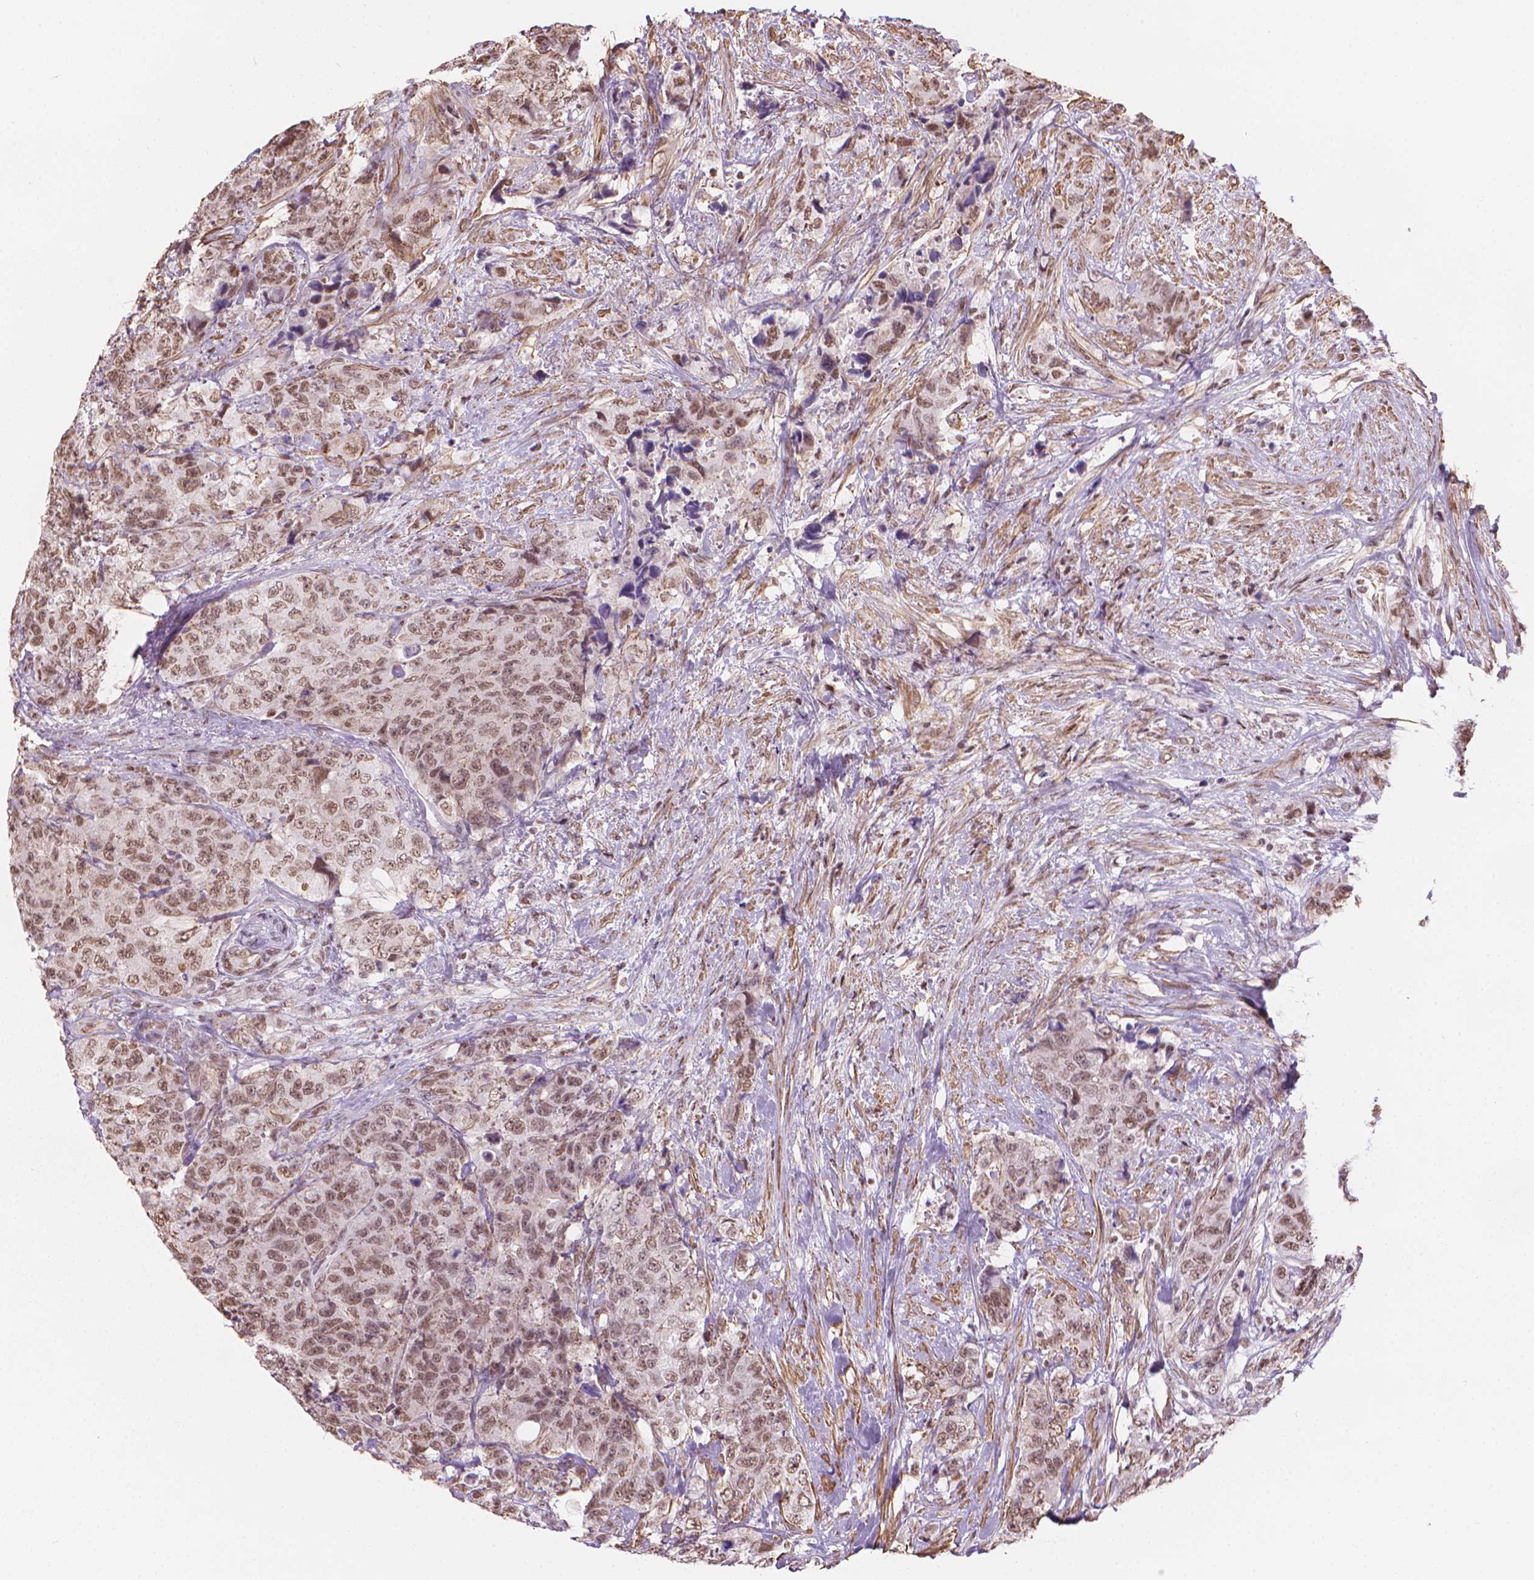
{"staining": {"intensity": "weak", "quantity": ">75%", "location": "nuclear"}, "tissue": "urothelial cancer", "cell_type": "Tumor cells", "image_type": "cancer", "snomed": [{"axis": "morphology", "description": "Urothelial carcinoma, High grade"}, {"axis": "topography", "description": "Urinary bladder"}], "caption": "This photomicrograph exhibits immunohistochemistry staining of urothelial cancer, with low weak nuclear staining in approximately >75% of tumor cells.", "gene": "HOXD4", "patient": {"sex": "female", "age": 78}}